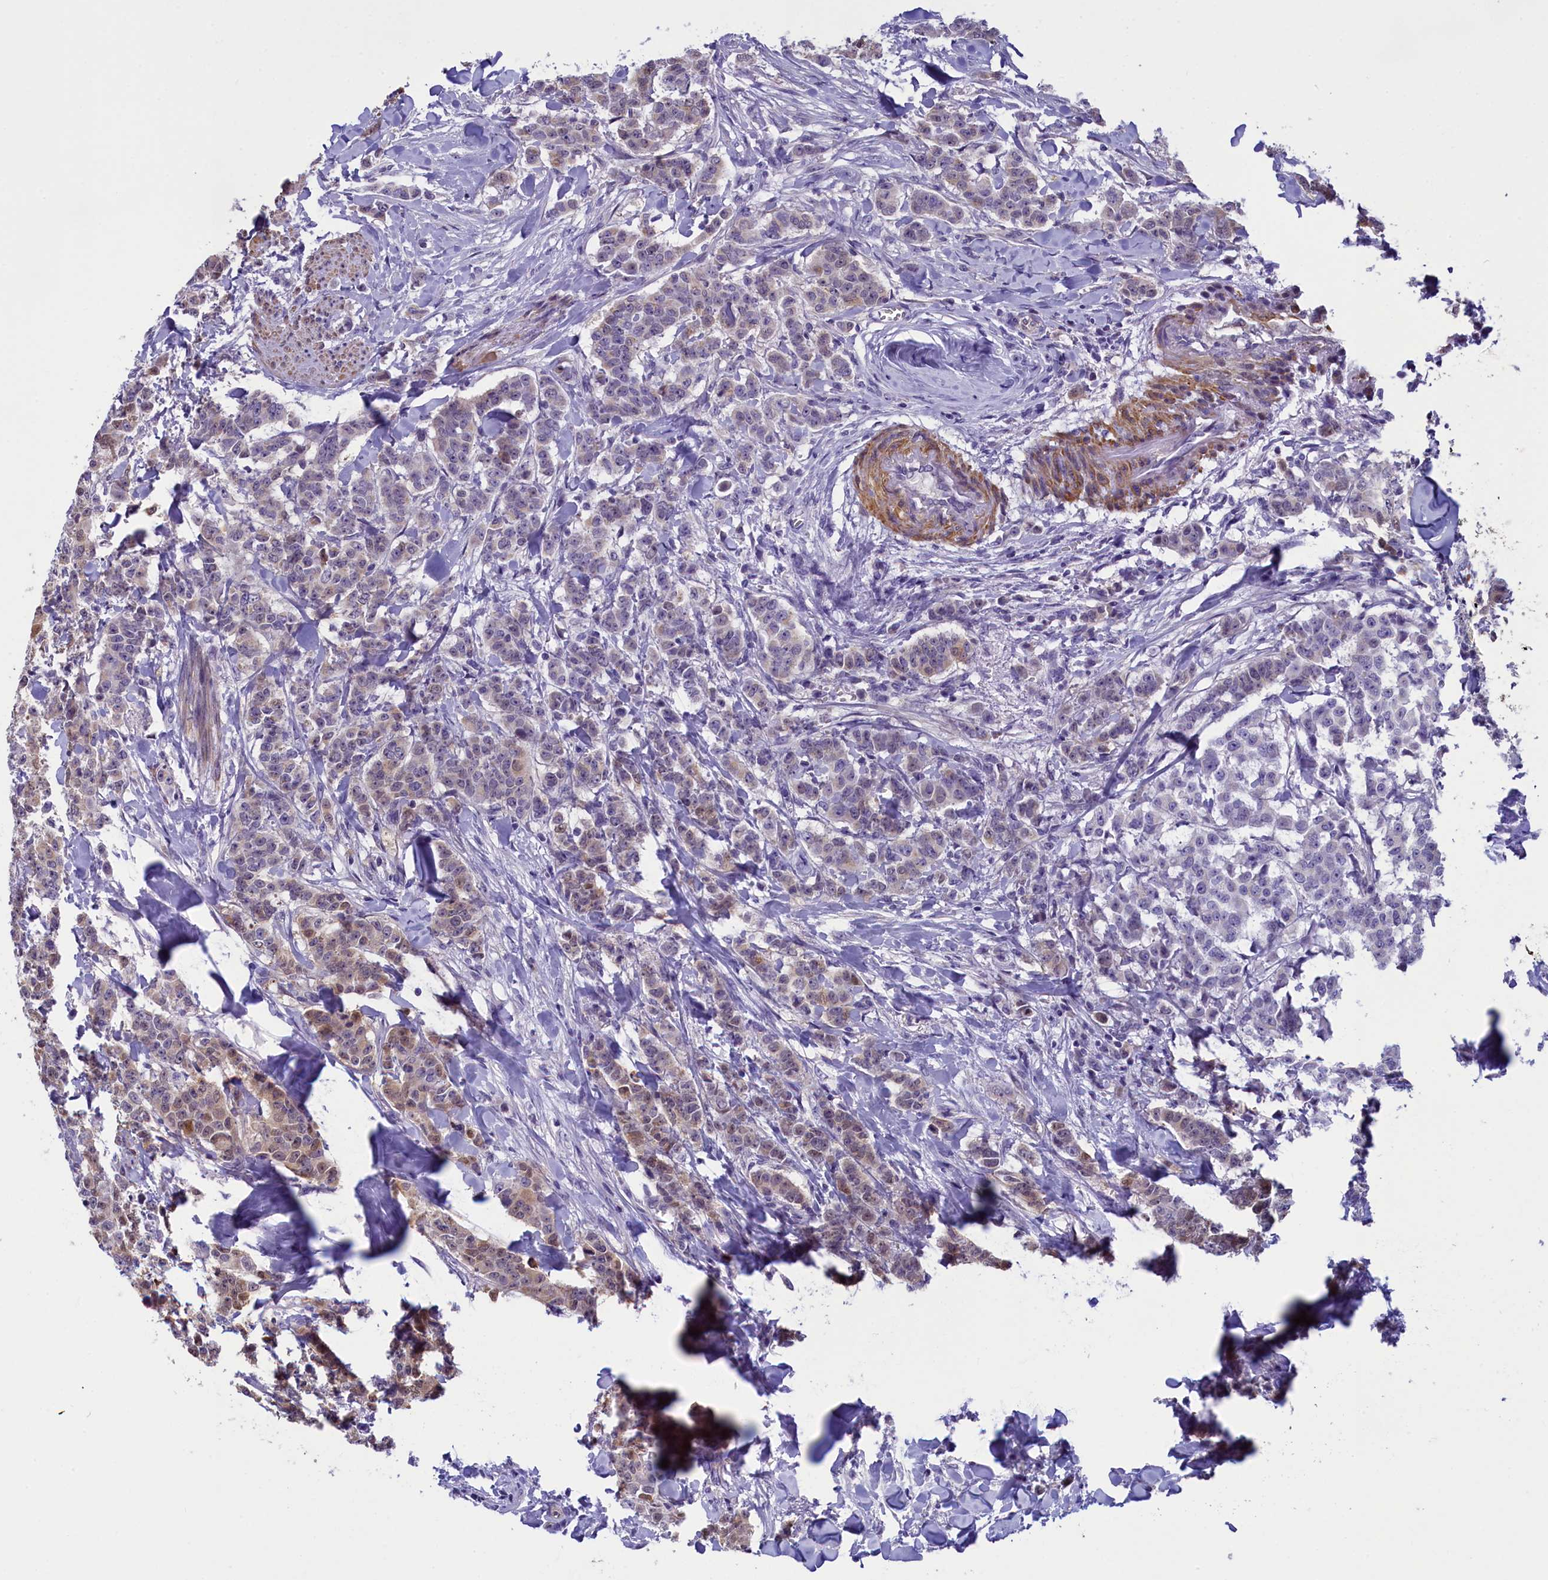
{"staining": {"intensity": "weak", "quantity": "<25%", "location": "cytoplasmic/membranous"}, "tissue": "breast cancer", "cell_type": "Tumor cells", "image_type": "cancer", "snomed": [{"axis": "morphology", "description": "Duct carcinoma"}, {"axis": "topography", "description": "Breast"}], "caption": "High power microscopy photomicrograph of an immunohistochemistry (IHC) photomicrograph of breast cancer, revealing no significant positivity in tumor cells. (IHC, brightfield microscopy, high magnification).", "gene": "IGSF6", "patient": {"sex": "female", "age": 40}}